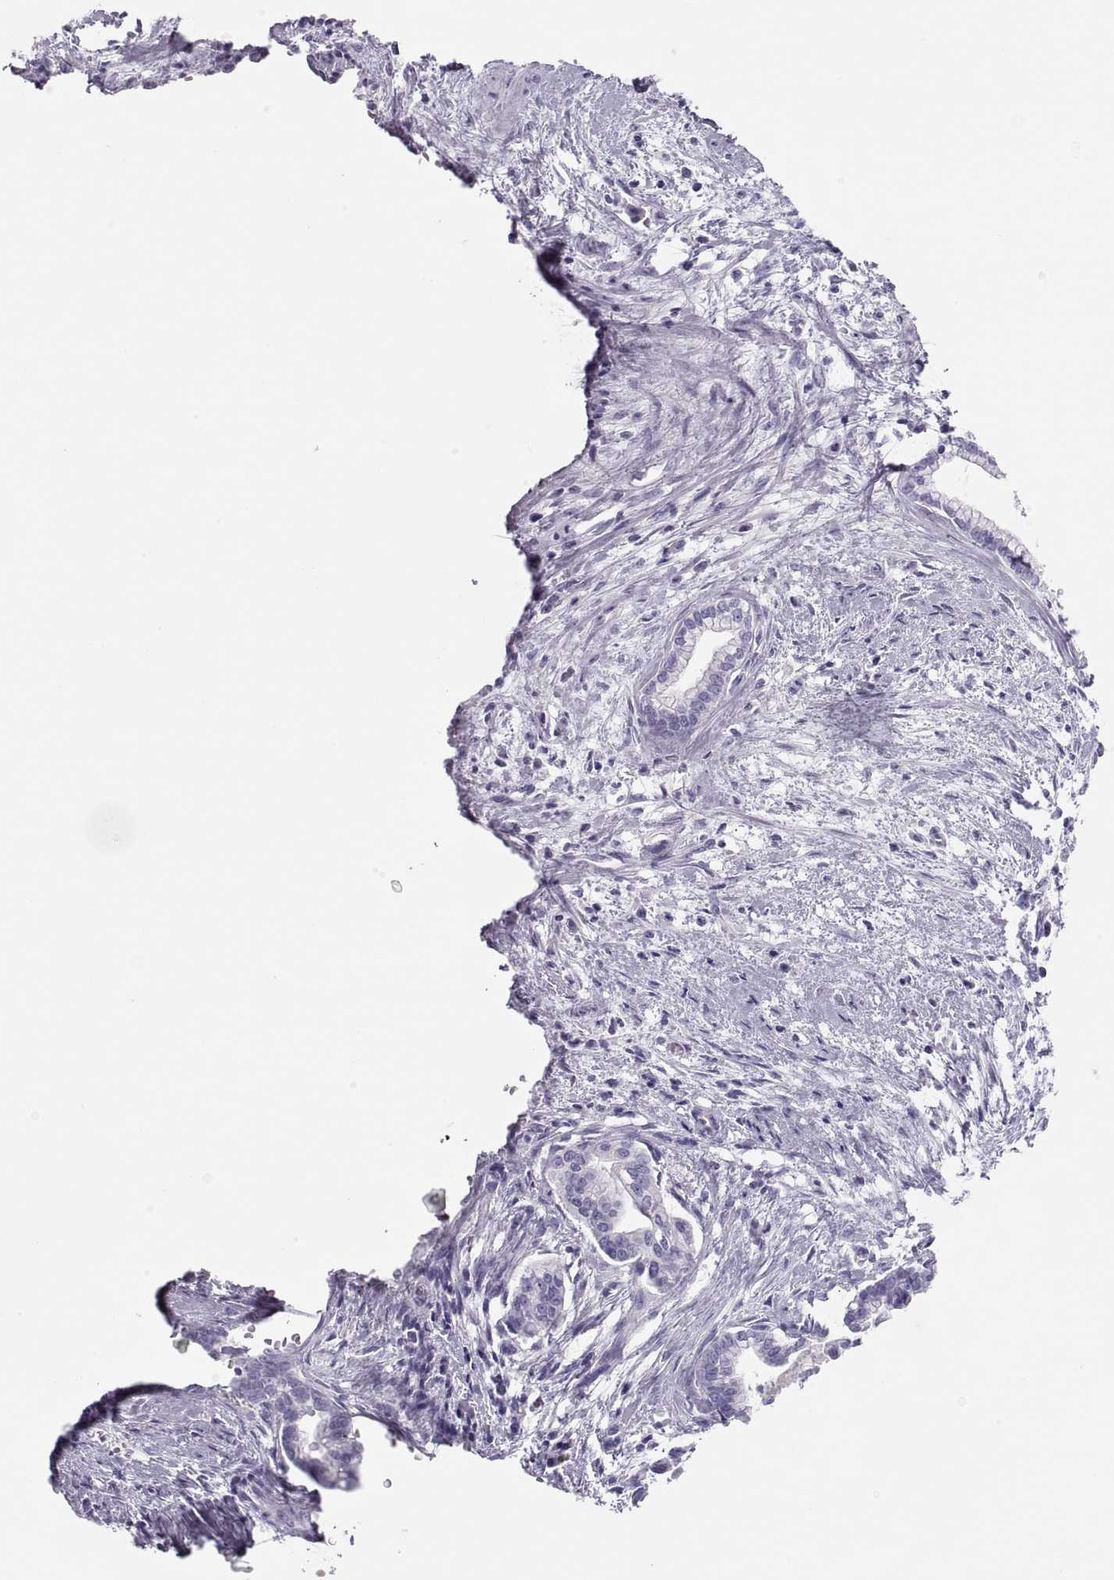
{"staining": {"intensity": "negative", "quantity": "none", "location": "none"}, "tissue": "cervical cancer", "cell_type": "Tumor cells", "image_type": "cancer", "snomed": [{"axis": "morphology", "description": "Adenocarcinoma, NOS"}, {"axis": "topography", "description": "Cervix"}], "caption": "DAB immunohistochemical staining of cervical adenocarcinoma shows no significant expression in tumor cells.", "gene": "SEMG1", "patient": {"sex": "female", "age": 62}}